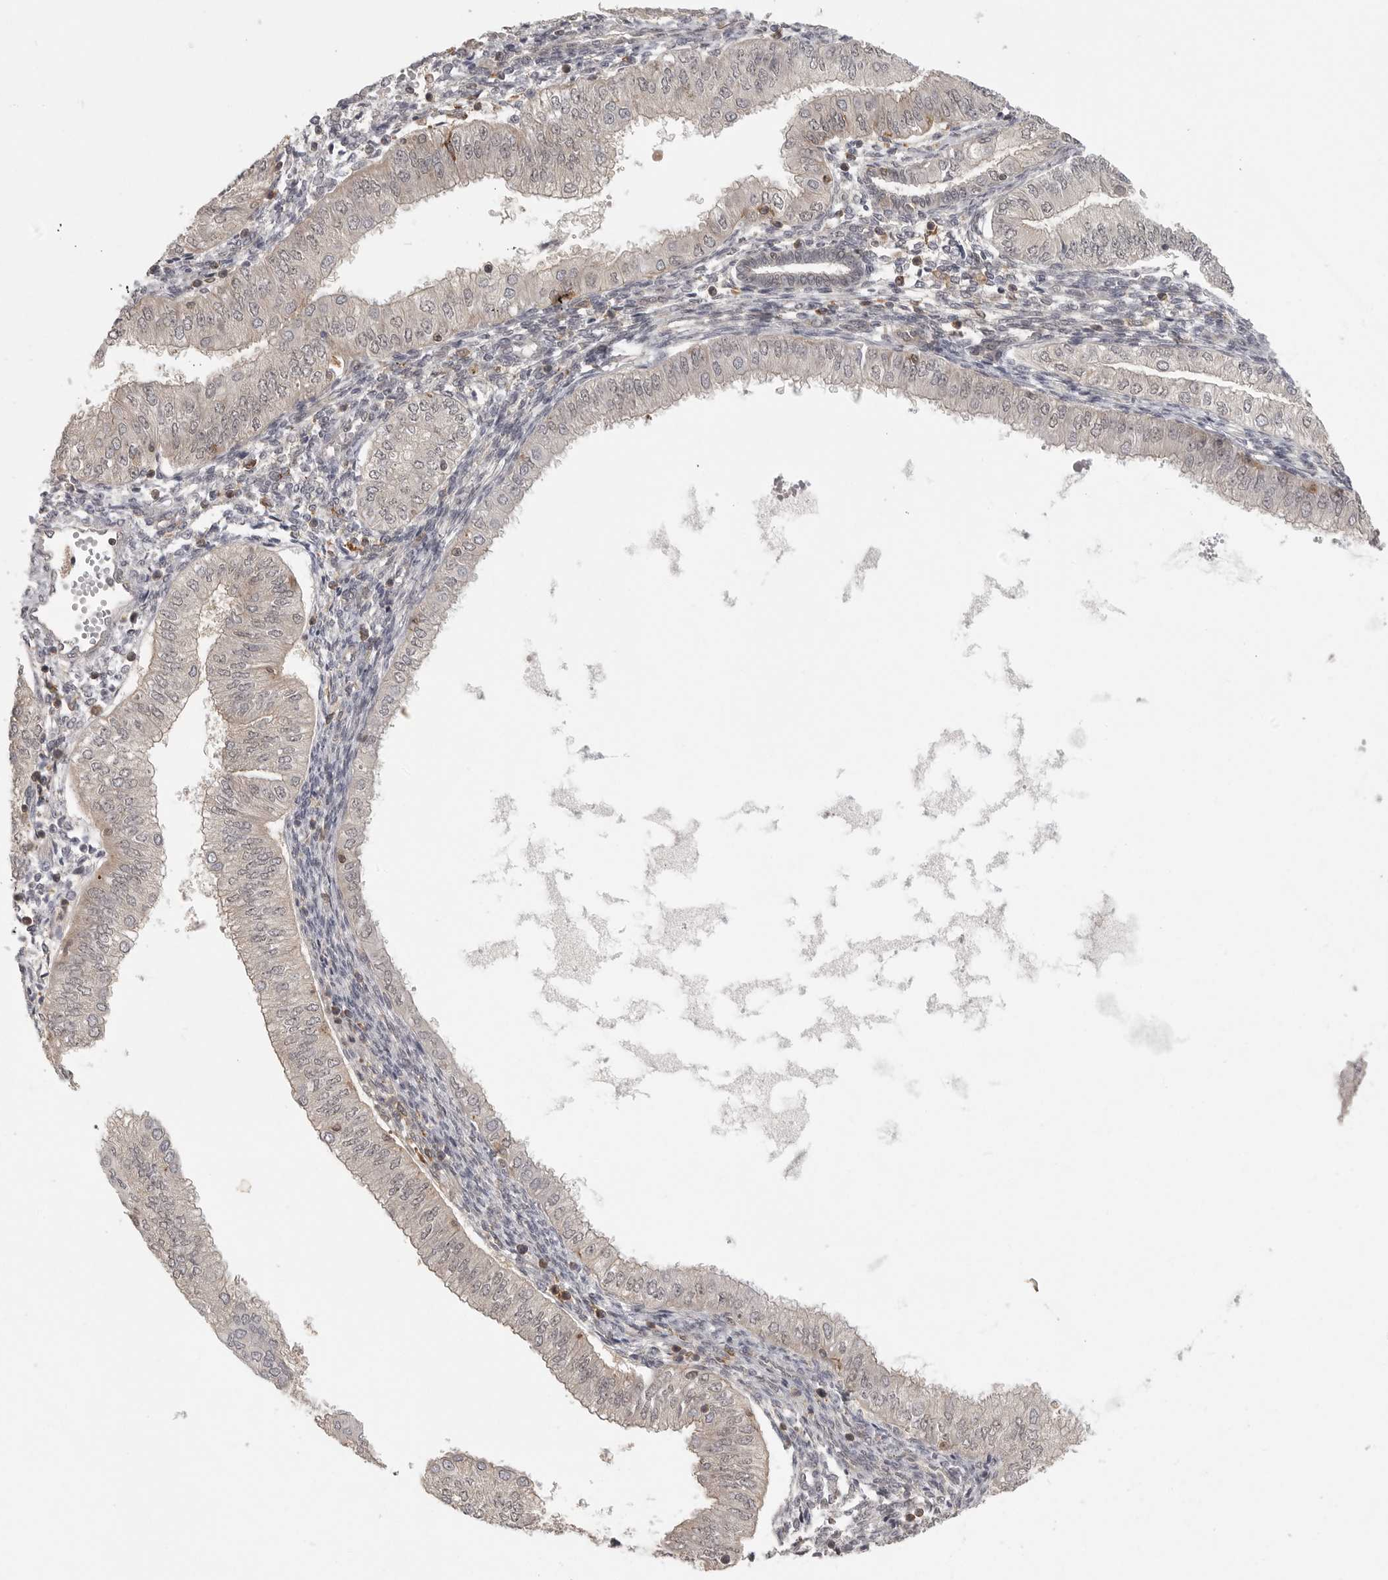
{"staining": {"intensity": "negative", "quantity": "none", "location": "none"}, "tissue": "endometrial cancer", "cell_type": "Tumor cells", "image_type": "cancer", "snomed": [{"axis": "morphology", "description": "Normal tissue, NOS"}, {"axis": "morphology", "description": "Adenocarcinoma, NOS"}, {"axis": "topography", "description": "Endometrium"}], "caption": "An image of human endometrial cancer is negative for staining in tumor cells.", "gene": "DBNL", "patient": {"sex": "female", "age": 53}}